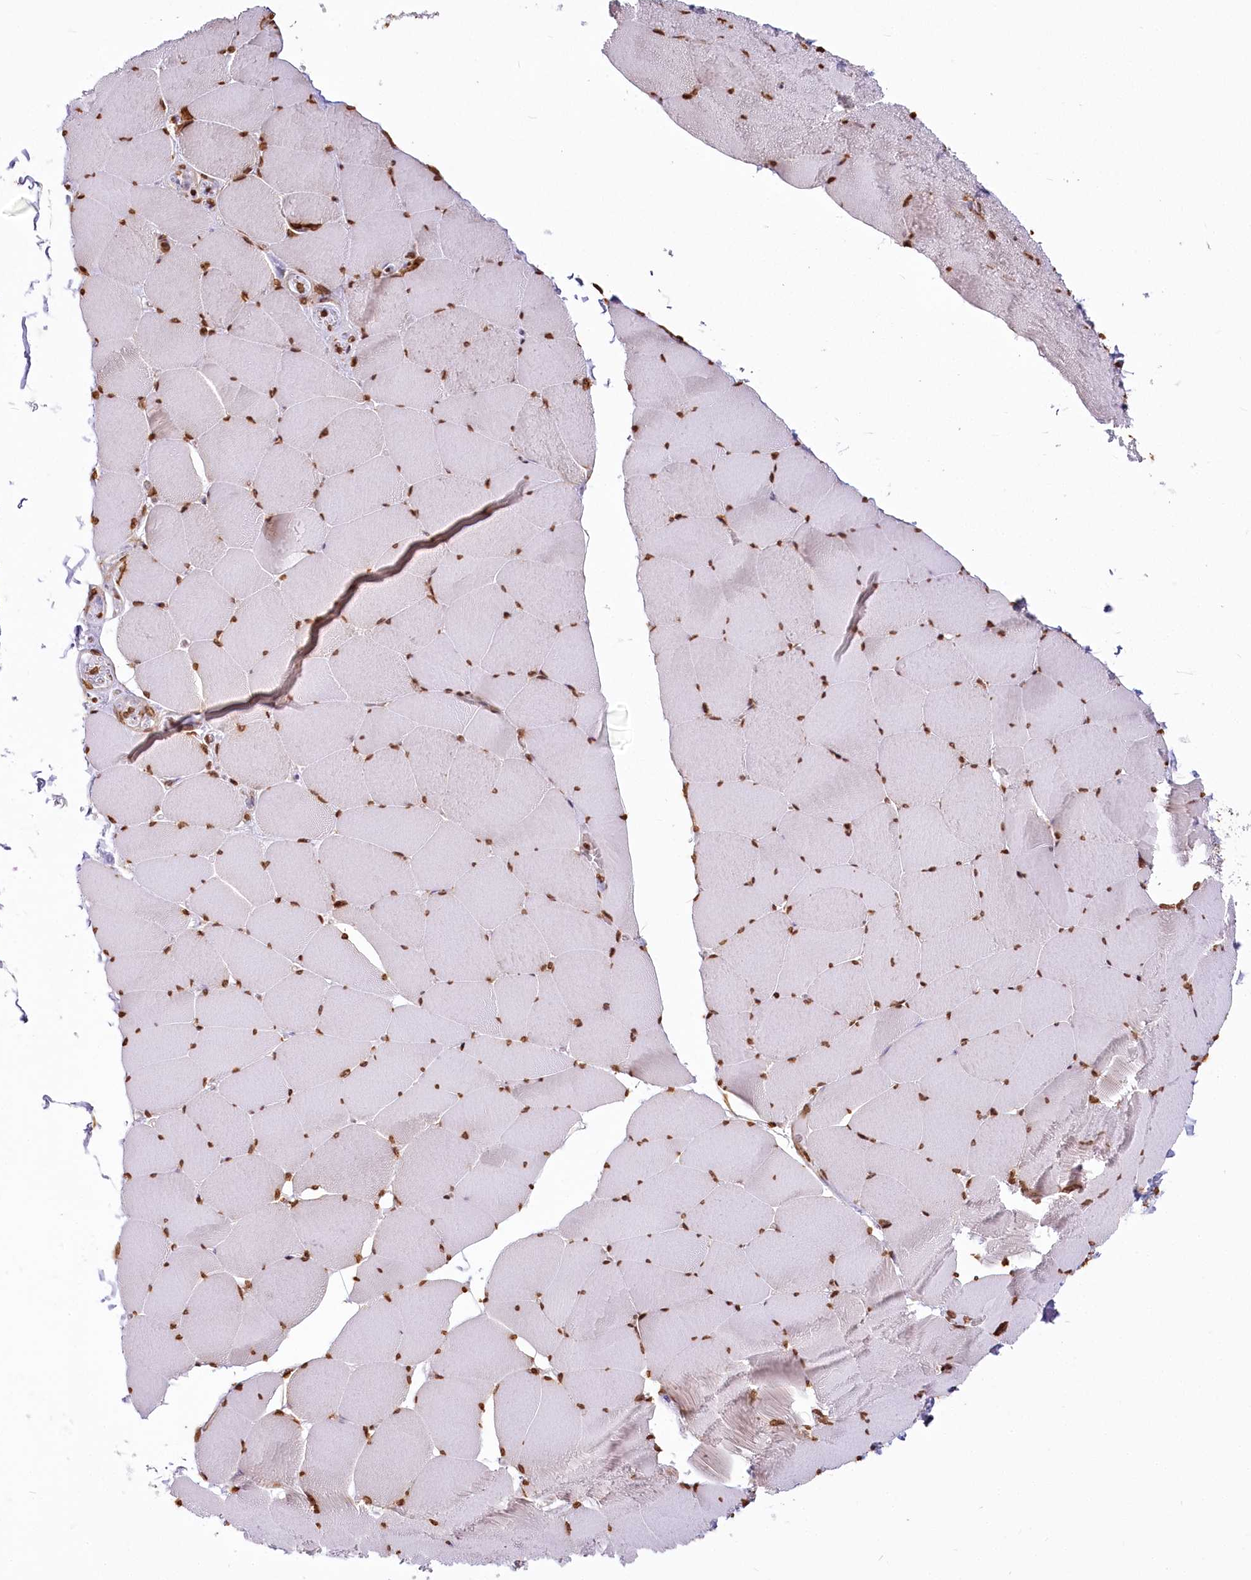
{"staining": {"intensity": "moderate", "quantity": ">75%", "location": "nuclear"}, "tissue": "skeletal muscle", "cell_type": "Myocytes", "image_type": "normal", "snomed": [{"axis": "morphology", "description": "Normal tissue, NOS"}, {"axis": "topography", "description": "Skeletal muscle"}], "caption": "High-power microscopy captured an IHC image of normal skeletal muscle, revealing moderate nuclear expression in about >75% of myocytes. (IHC, brightfield microscopy, high magnification).", "gene": "FAM13A", "patient": {"sex": "male", "age": 62}}